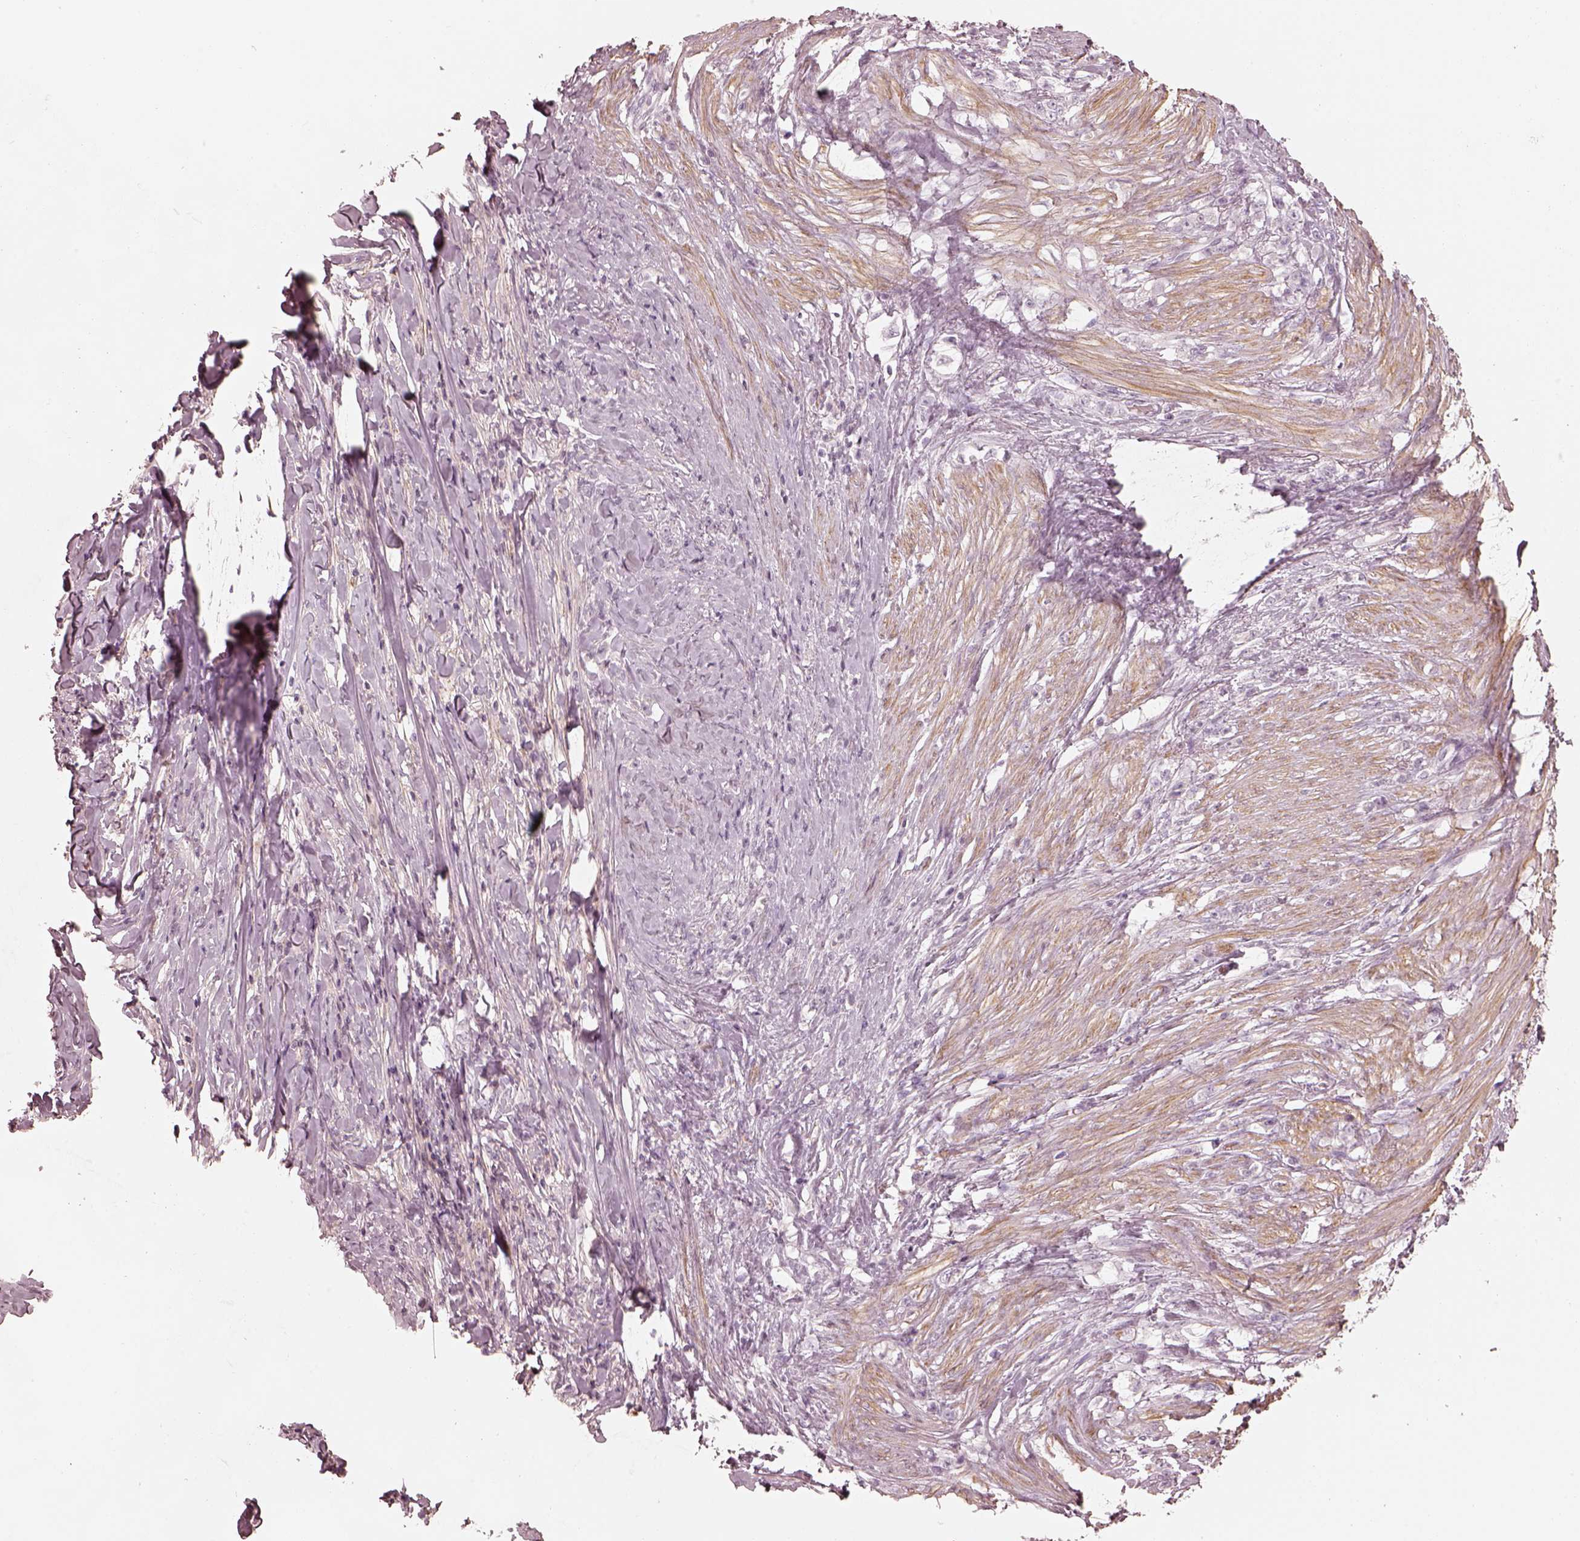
{"staining": {"intensity": "negative", "quantity": "none", "location": "none"}, "tissue": "stomach cancer", "cell_type": "Tumor cells", "image_type": "cancer", "snomed": [{"axis": "morphology", "description": "Adenocarcinoma, NOS"}, {"axis": "topography", "description": "Stomach, lower"}], "caption": "Immunohistochemistry (IHC) of human stomach adenocarcinoma exhibits no expression in tumor cells. The staining was performed using DAB to visualize the protein expression in brown, while the nuclei were stained in blue with hematoxylin (Magnification: 20x).", "gene": "PRLHR", "patient": {"sex": "male", "age": 88}}